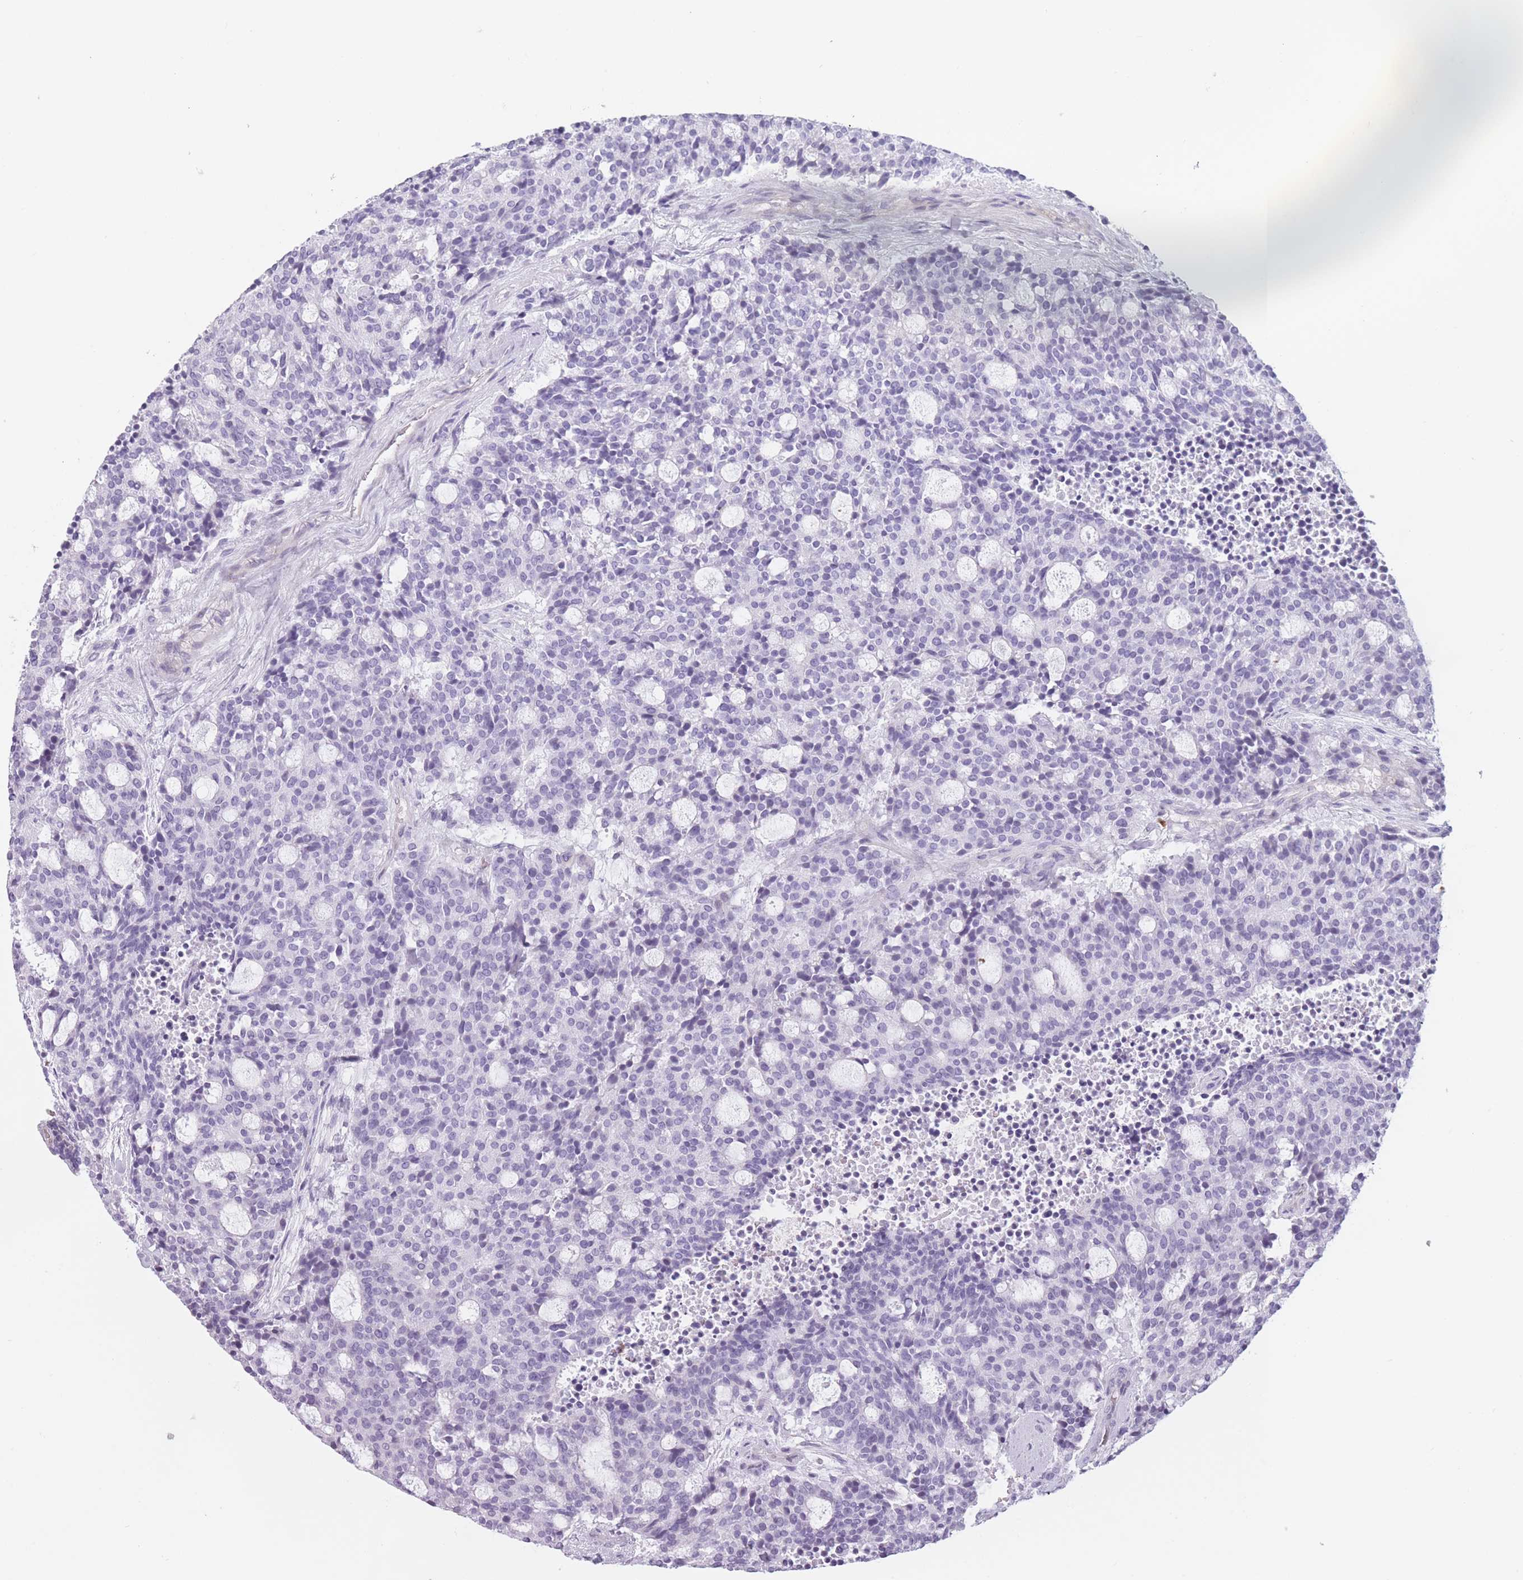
{"staining": {"intensity": "negative", "quantity": "none", "location": "none"}, "tissue": "carcinoid", "cell_type": "Tumor cells", "image_type": "cancer", "snomed": [{"axis": "morphology", "description": "Carcinoid, malignant, NOS"}, {"axis": "topography", "description": "Pancreas"}], "caption": "Immunohistochemistry (IHC) of human malignant carcinoid reveals no staining in tumor cells. The staining was performed using DAB to visualize the protein expression in brown, while the nuclei were stained in blue with hematoxylin (Magnification: 20x).", "gene": "GGT1", "patient": {"sex": "female", "age": 54}}